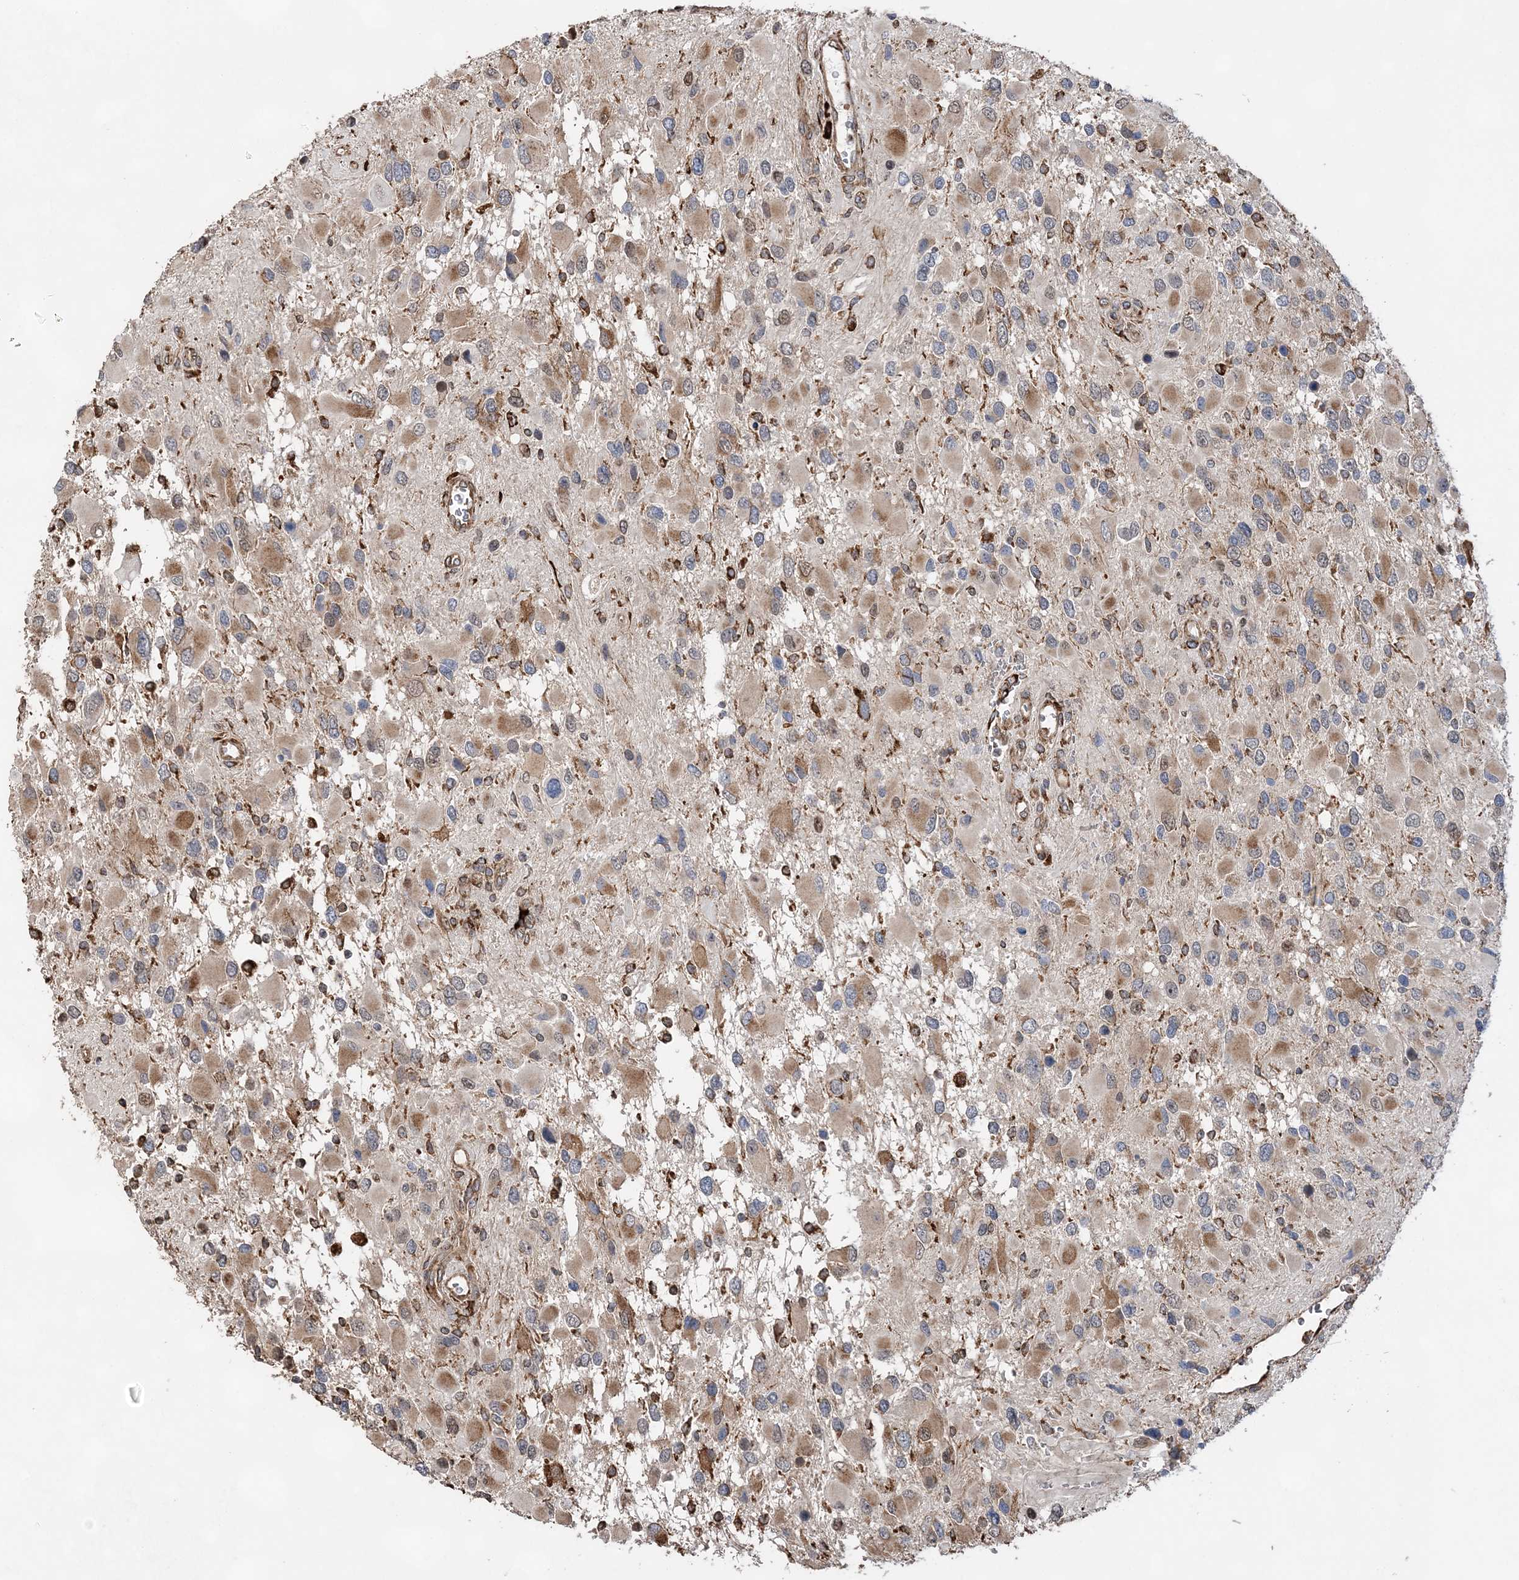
{"staining": {"intensity": "weak", "quantity": "25%-75%", "location": "cytoplasmic/membranous"}, "tissue": "glioma", "cell_type": "Tumor cells", "image_type": "cancer", "snomed": [{"axis": "morphology", "description": "Glioma, malignant, High grade"}, {"axis": "topography", "description": "Brain"}], "caption": "DAB immunohistochemical staining of human malignant glioma (high-grade) demonstrates weak cytoplasmic/membranous protein expression in about 25%-75% of tumor cells. The staining was performed using DAB, with brown indicating positive protein expression. Nuclei are stained blue with hematoxylin.", "gene": "WDR12", "patient": {"sex": "male", "age": 53}}